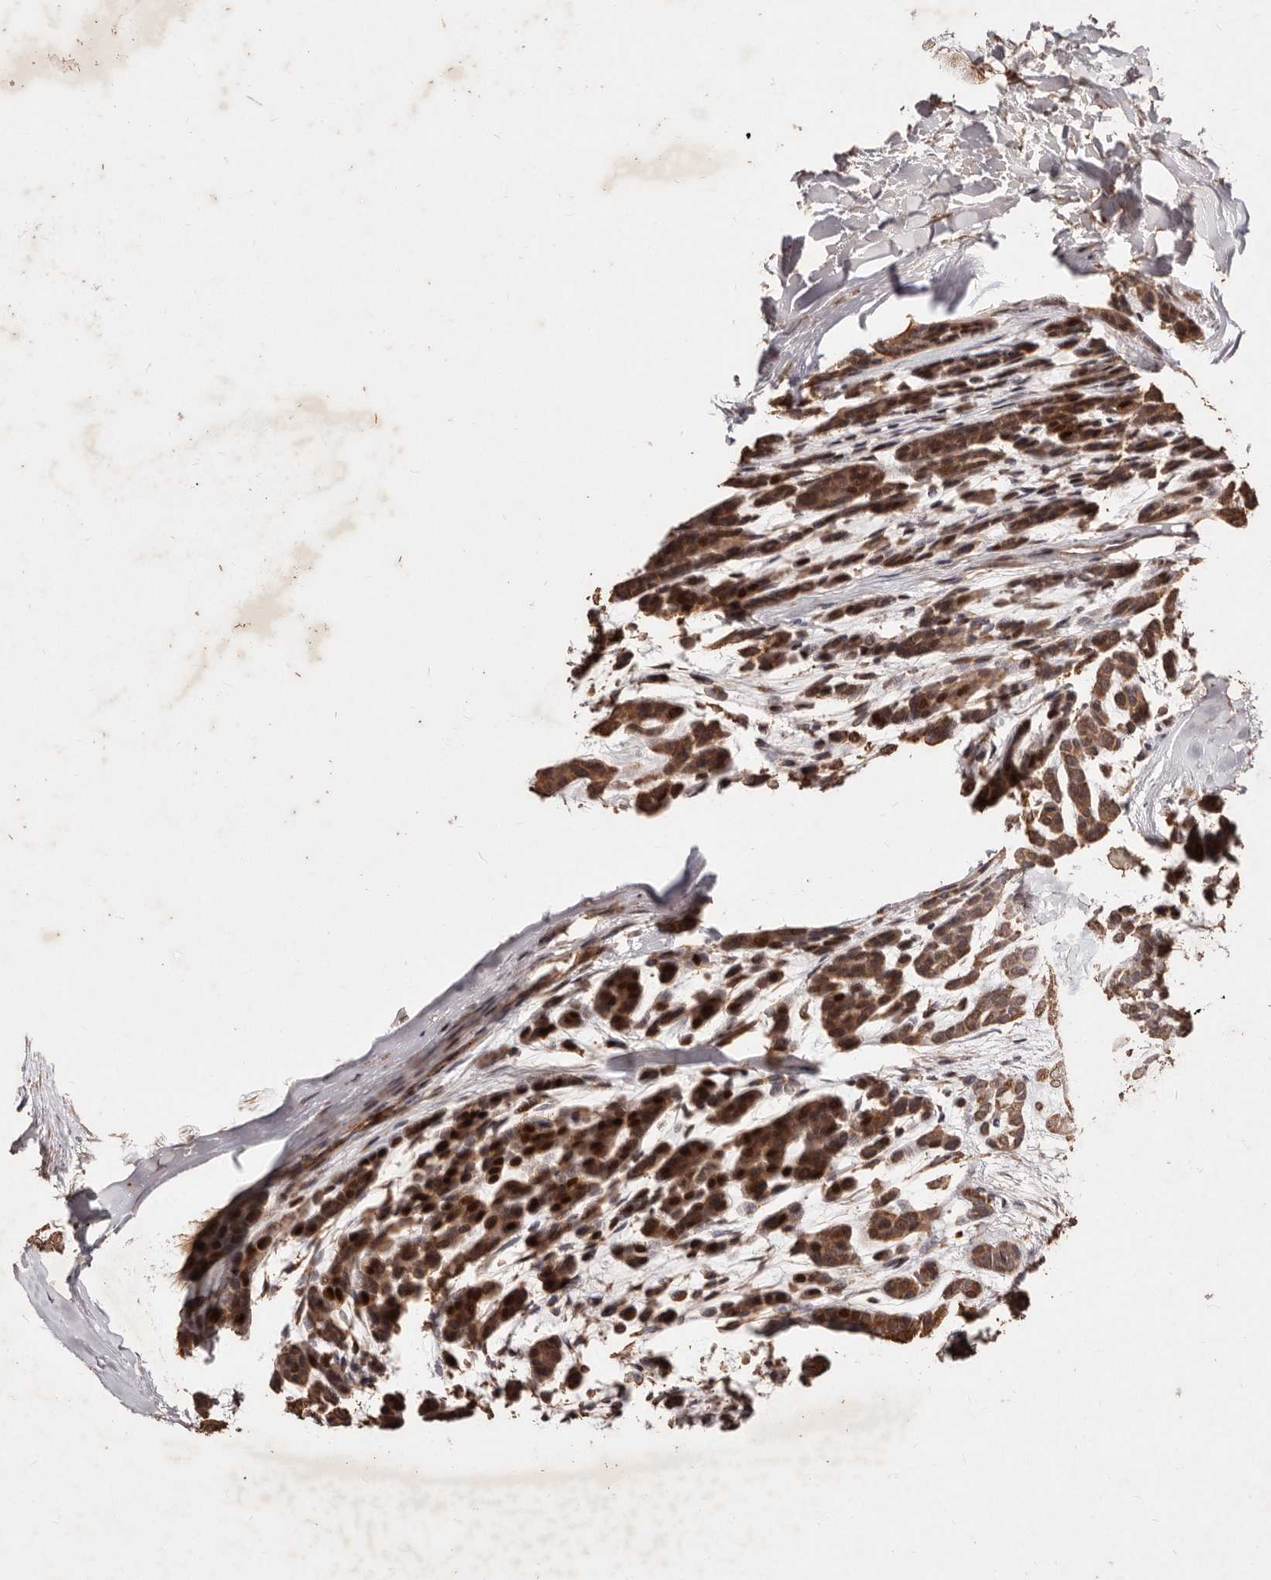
{"staining": {"intensity": "moderate", "quantity": ">75%", "location": "cytoplasmic/membranous"}, "tissue": "head and neck cancer", "cell_type": "Tumor cells", "image_type": "cancer", "snomed": [{"axis": "morphology", "description": "Adenocarcinoma, NOS"}, {"axis": "morphology", "description": "Adenoma, NOS"}, {"axis": "topography", "description": "Head-Neck"}], "caption": "A photomicrograph showing moderate cytoplasmic/membranous positivity in approximately >75% of tumor cells in head and neck cancer (adenocarcinoma), as visualized by brown immunohistochemical staining.", "gene": "CCL14", "patient": {"sex": "female", "age": 55}}